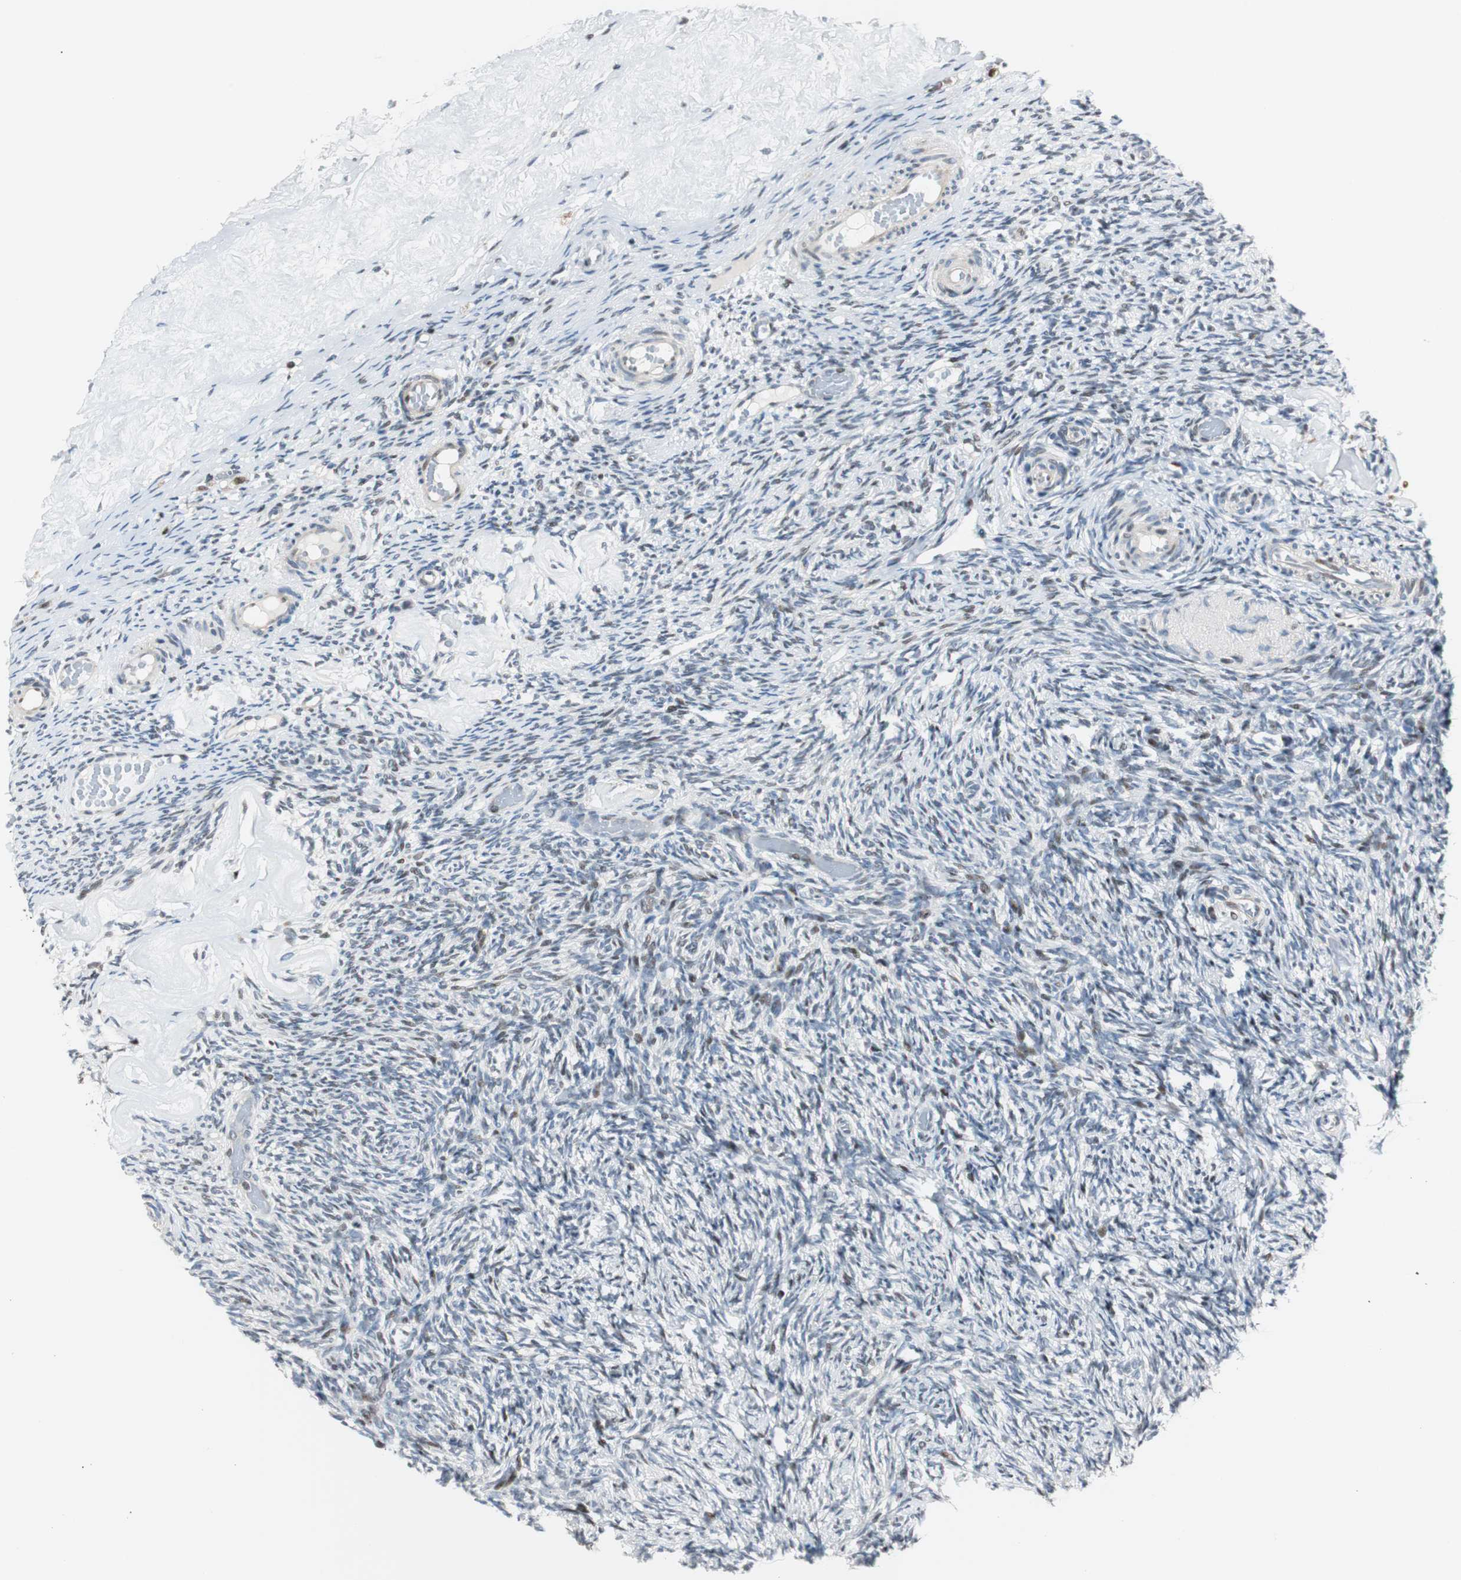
{"staining": {"intensity": "weak", "quantity": "<25%", "location": "nuclear"}, "tissue": "ovary", "cell_type": "Follicle cells", "image_type": "normal", "snomed": [{"axis": "morphology", "description": "Normal tissue, NOS"}, {"axis": "topography", "description": "Ovary"}], "caption": "A high-resolution photomicrograph shows IHC staining of unremarkable ovary, which shows no significant expression in follicle cells.", "gene": "RAD1", "patient": {"sex": "female", "age": 60}}